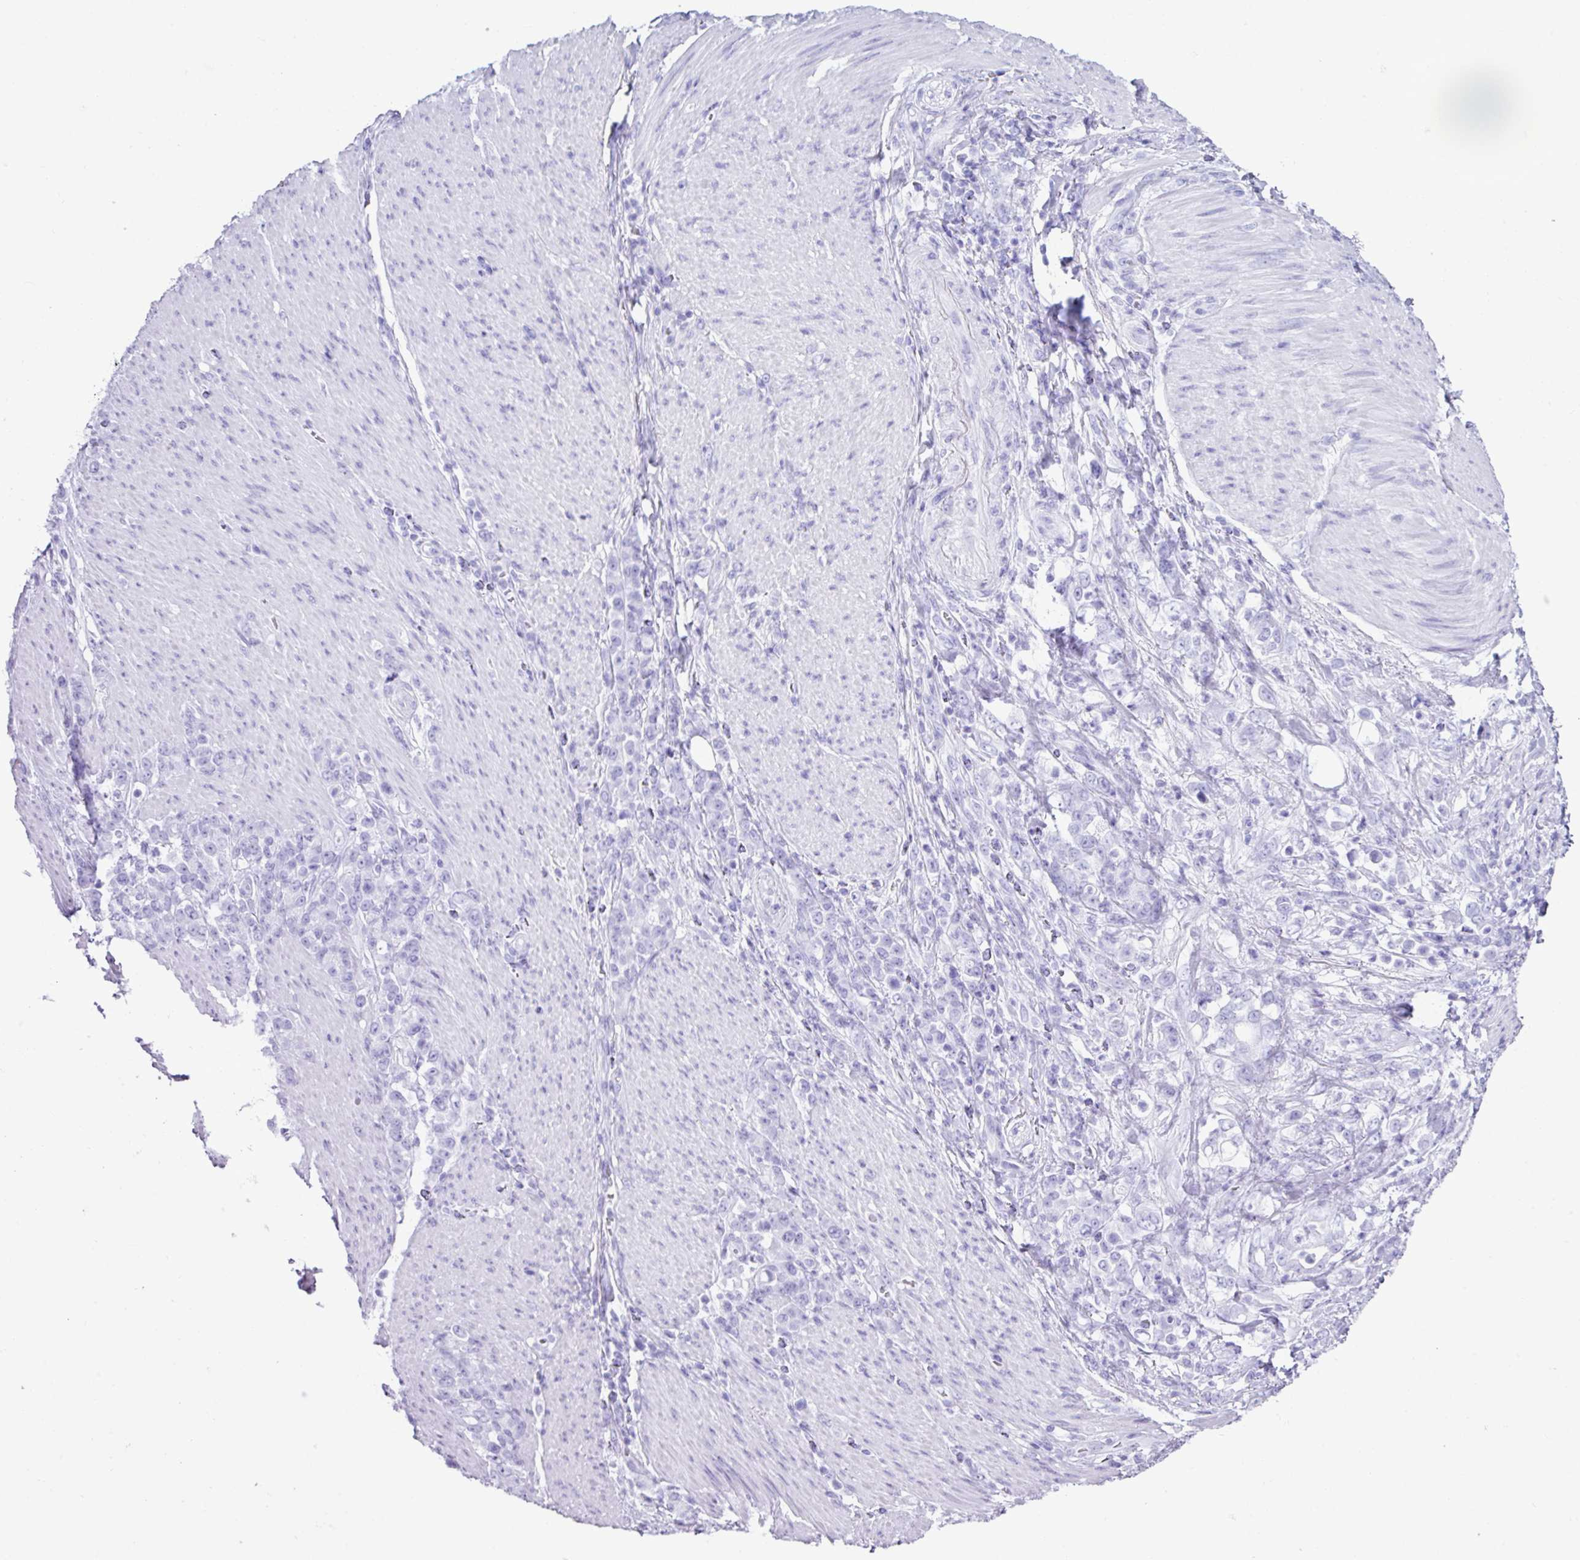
{"staining": {"intensity": "negative", "quantity": "none", "location": "none"}, "tissue": "stomach cancer", "cell_type": "Tumor cells", "image_type": "cancer", "snomed": [{"axis": "morphology", "description": "Adenocarcinoma, NOS"}, {"axis": "topography", "description": "Stomach"}], "caption": "This is an immunohistochemistry (IHC) photomicrograph of stomach adenocarcinoma. There is no expression in tumor cells.", "gene": "RGS21", "patient": {"sex": "female", "age": 79}}